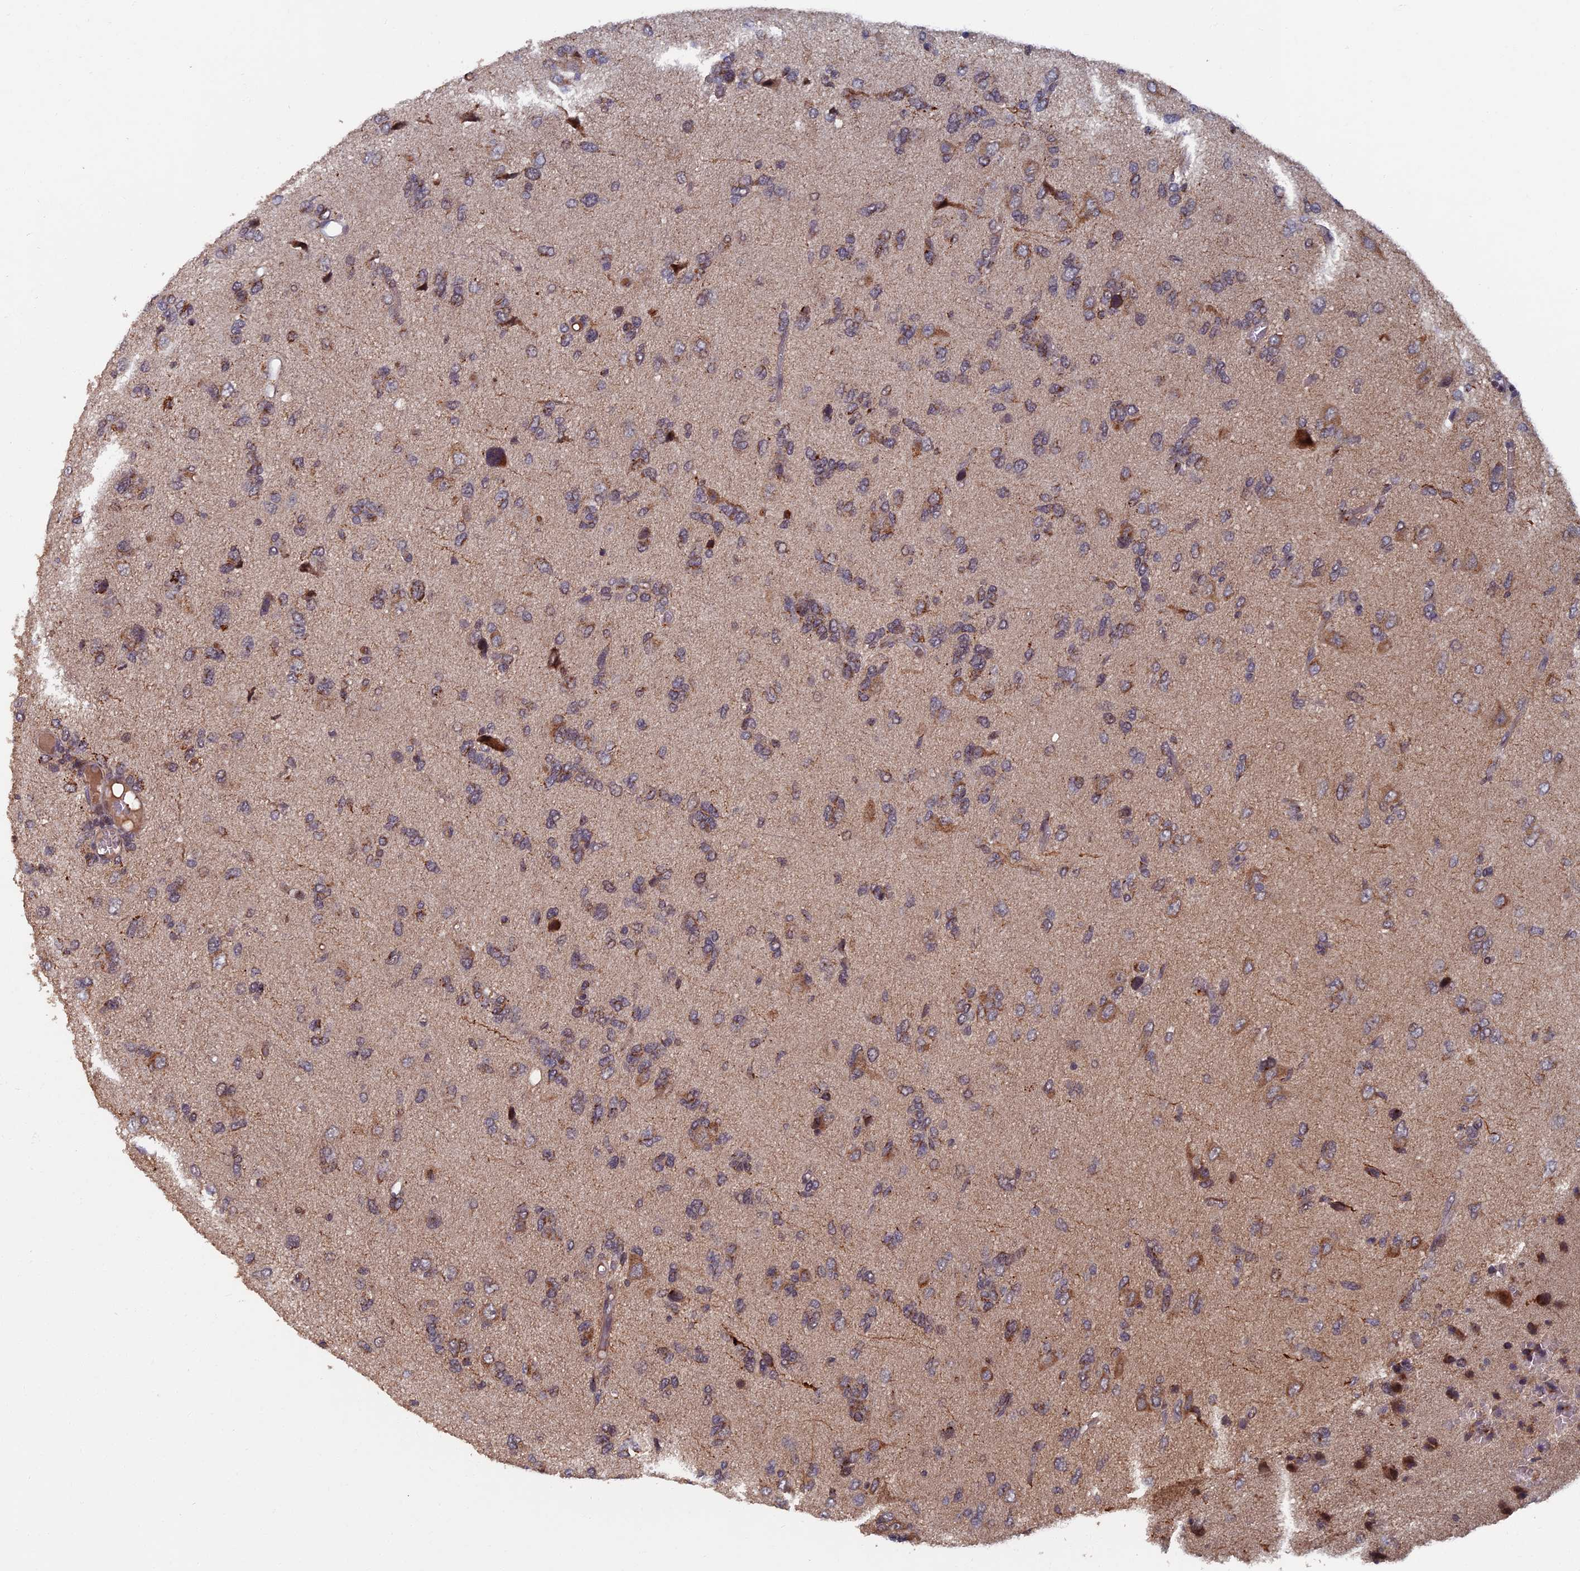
{"staining": {"intensity": "weak", "quantity": "25%-75%", "location": "cytoplasmic/membranous"}, "tissue": "glioma", "cell_type": "Tumor cells", "image_type": "cancer", "snomed": [{"axis": "morphology", "description": "Glioma, malignant, High grade"}, {"axis": "topography", "description": "Brain"}], "caption": "An image of glioma stained for a protein reveals weak cytoplasmic/membranous brown staining in tumor cells.", "gene": "RASGRF1", "patient": {"sex": "female", "age": 59}}